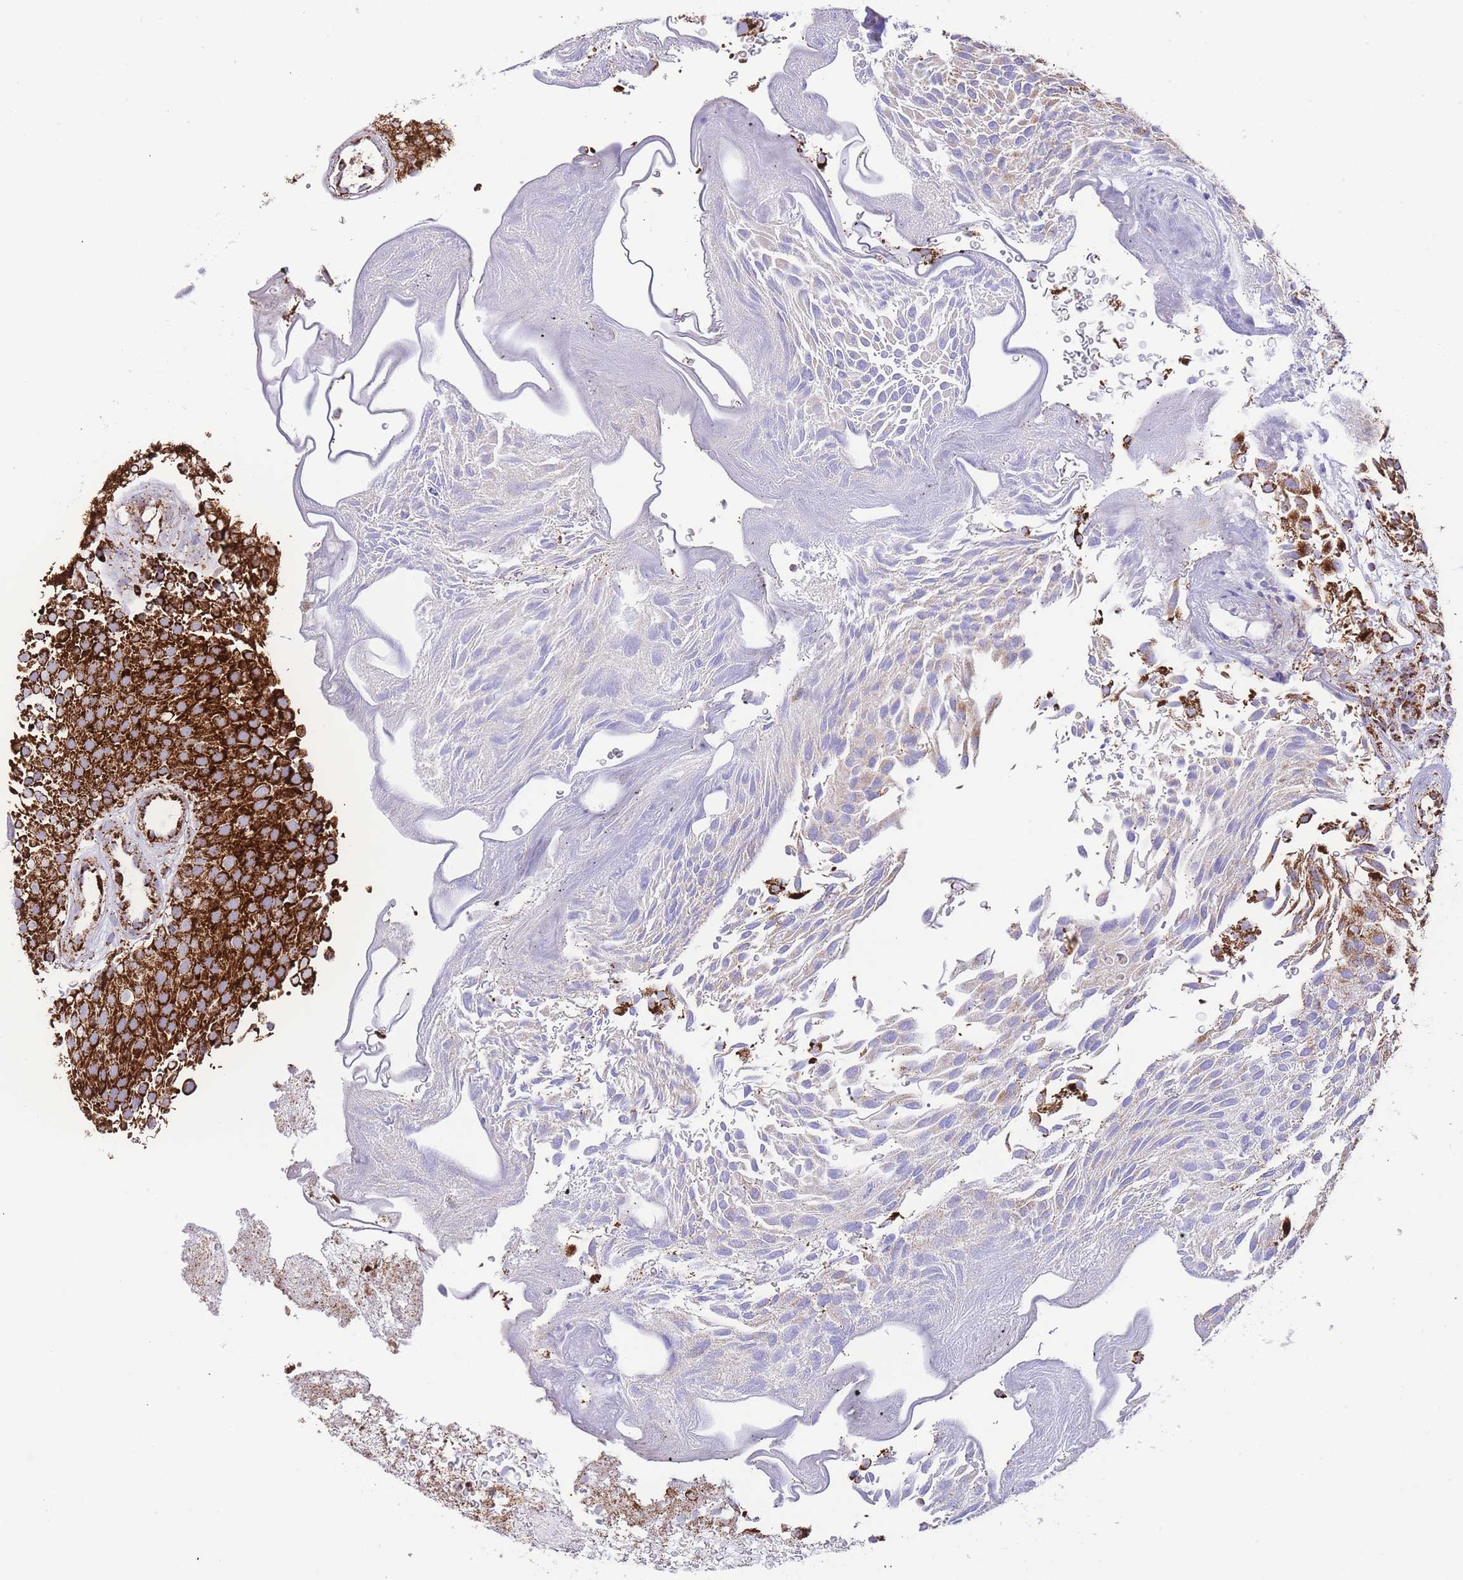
{"staining": {"intensity": "strong", "quantity": "25%-75%", "location": "cytoplasmic/membranous"}, "tissue": "urothelial cancer", "cell_type": "Tumor cells", "image_type": "cancer", "snomed": [{"axis": "morphology", "description": "Urothelial carcinoma, Low grade"}, {"axis": "topography", "description": "Urinary bladder"}], "caption": "Approximately 25%-75% of tumor cells in urothelial carcinoma (low-grade) display strong cytoplasmic/membranous protein expression as visualized by brown immunohistochemical staining.", "gene": "GSTM1", "patient": {"sex": "male", "age": 78}}